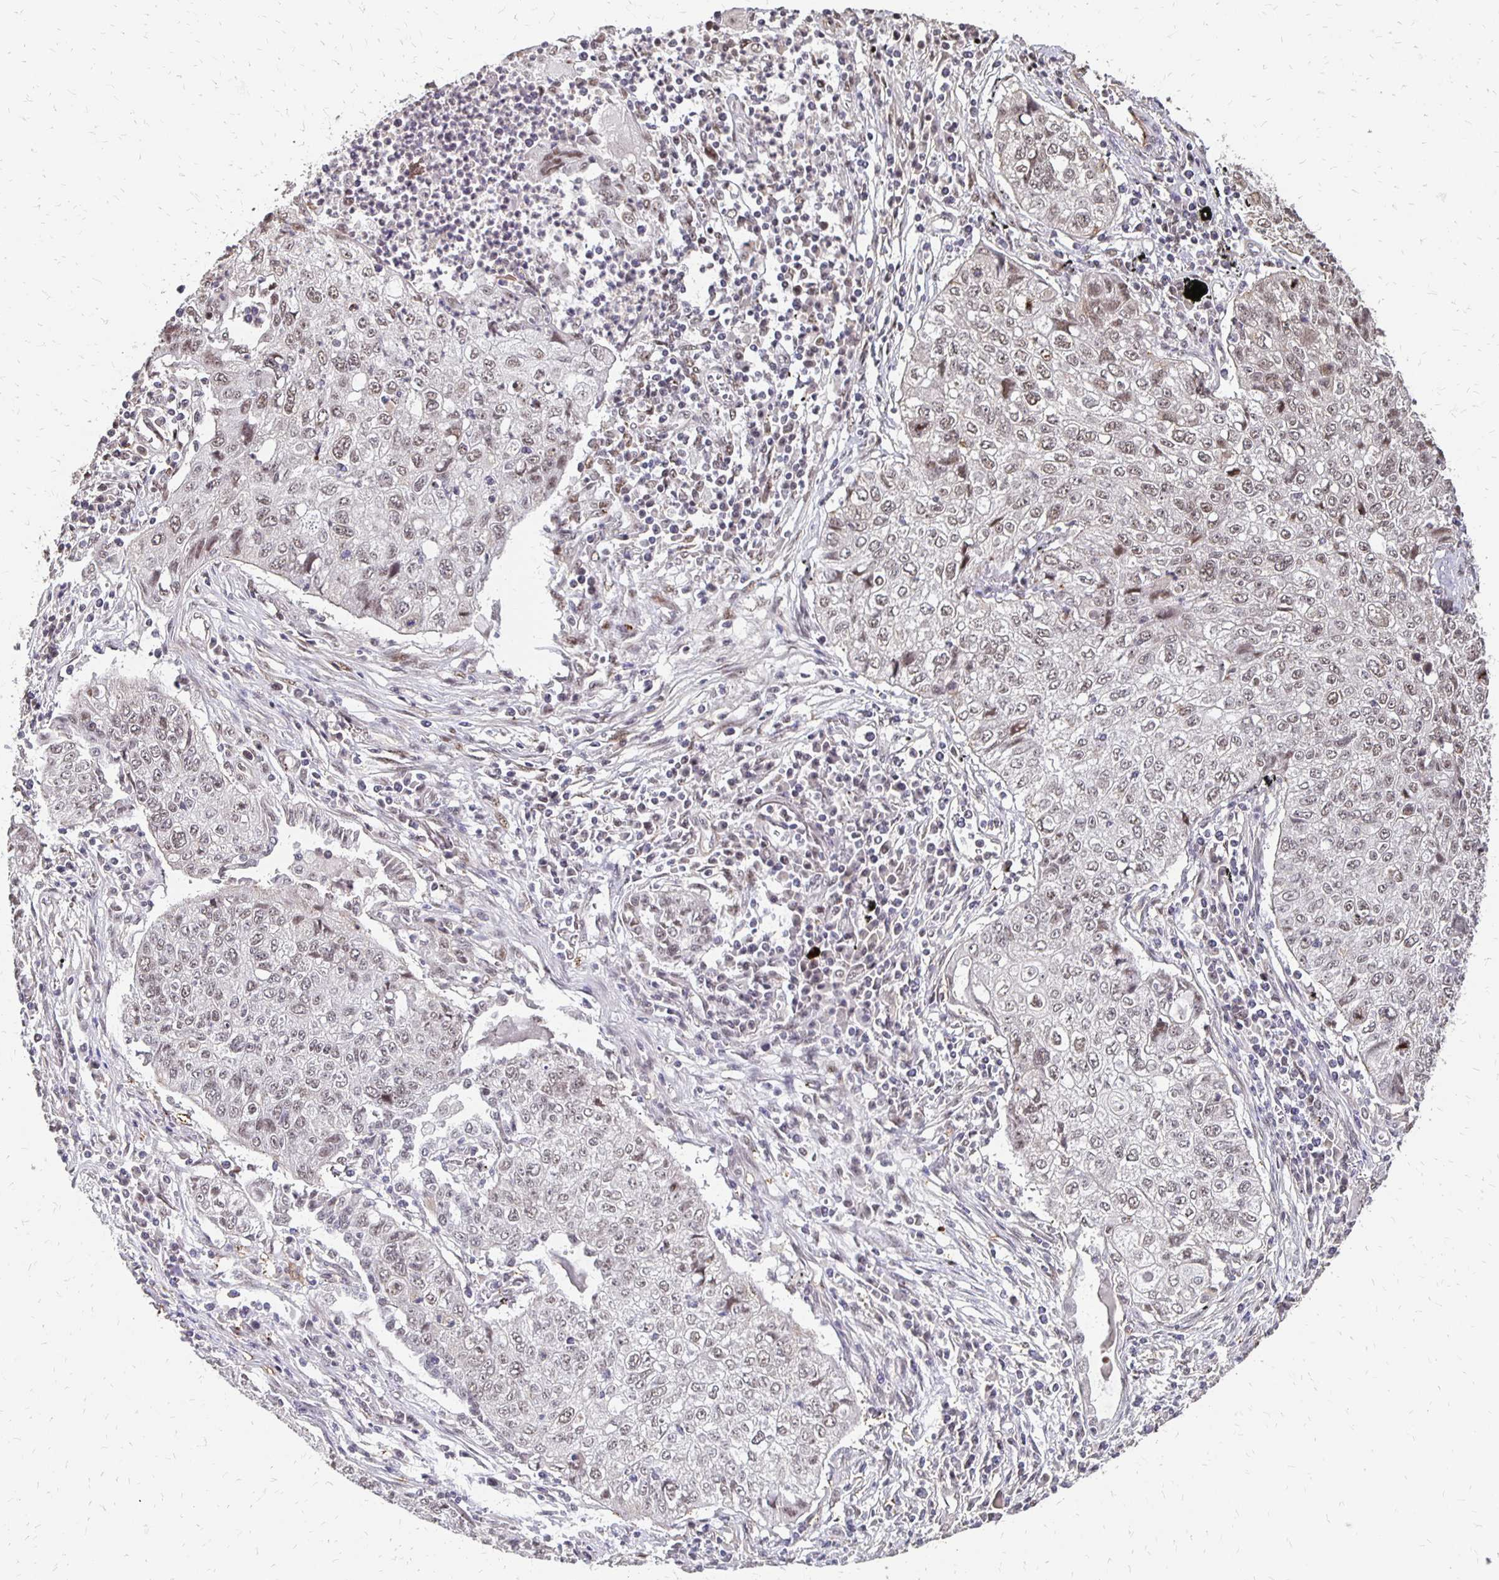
{"staining": {"intensity": "weak", "quantity": "25%-75%", "location": "nuclear"}, "tissue": "lung cancer", "cell_type": "Tumor cells", "image_type": "cancer", "snomed": [{"axis": "morphology", "description": "Normal morphology"}, {"axis": "morphology", "description": "Aneuploidy"}, {"axis": "morphology", "description": "Squamous cell carcinoma, NOS"}, {"axis": "topography", "description": "Lymph node"}, {"axis": "topography", "description": "Lung"}], "caption": "There is low levels of weak nuclear staining in tumor cells of lung squamous cell carcinoma, as demonstrated by immunohistochemical staining (brown color).", "gene": "CLASRP", "patient": {"sex": "female", "age": 76}}